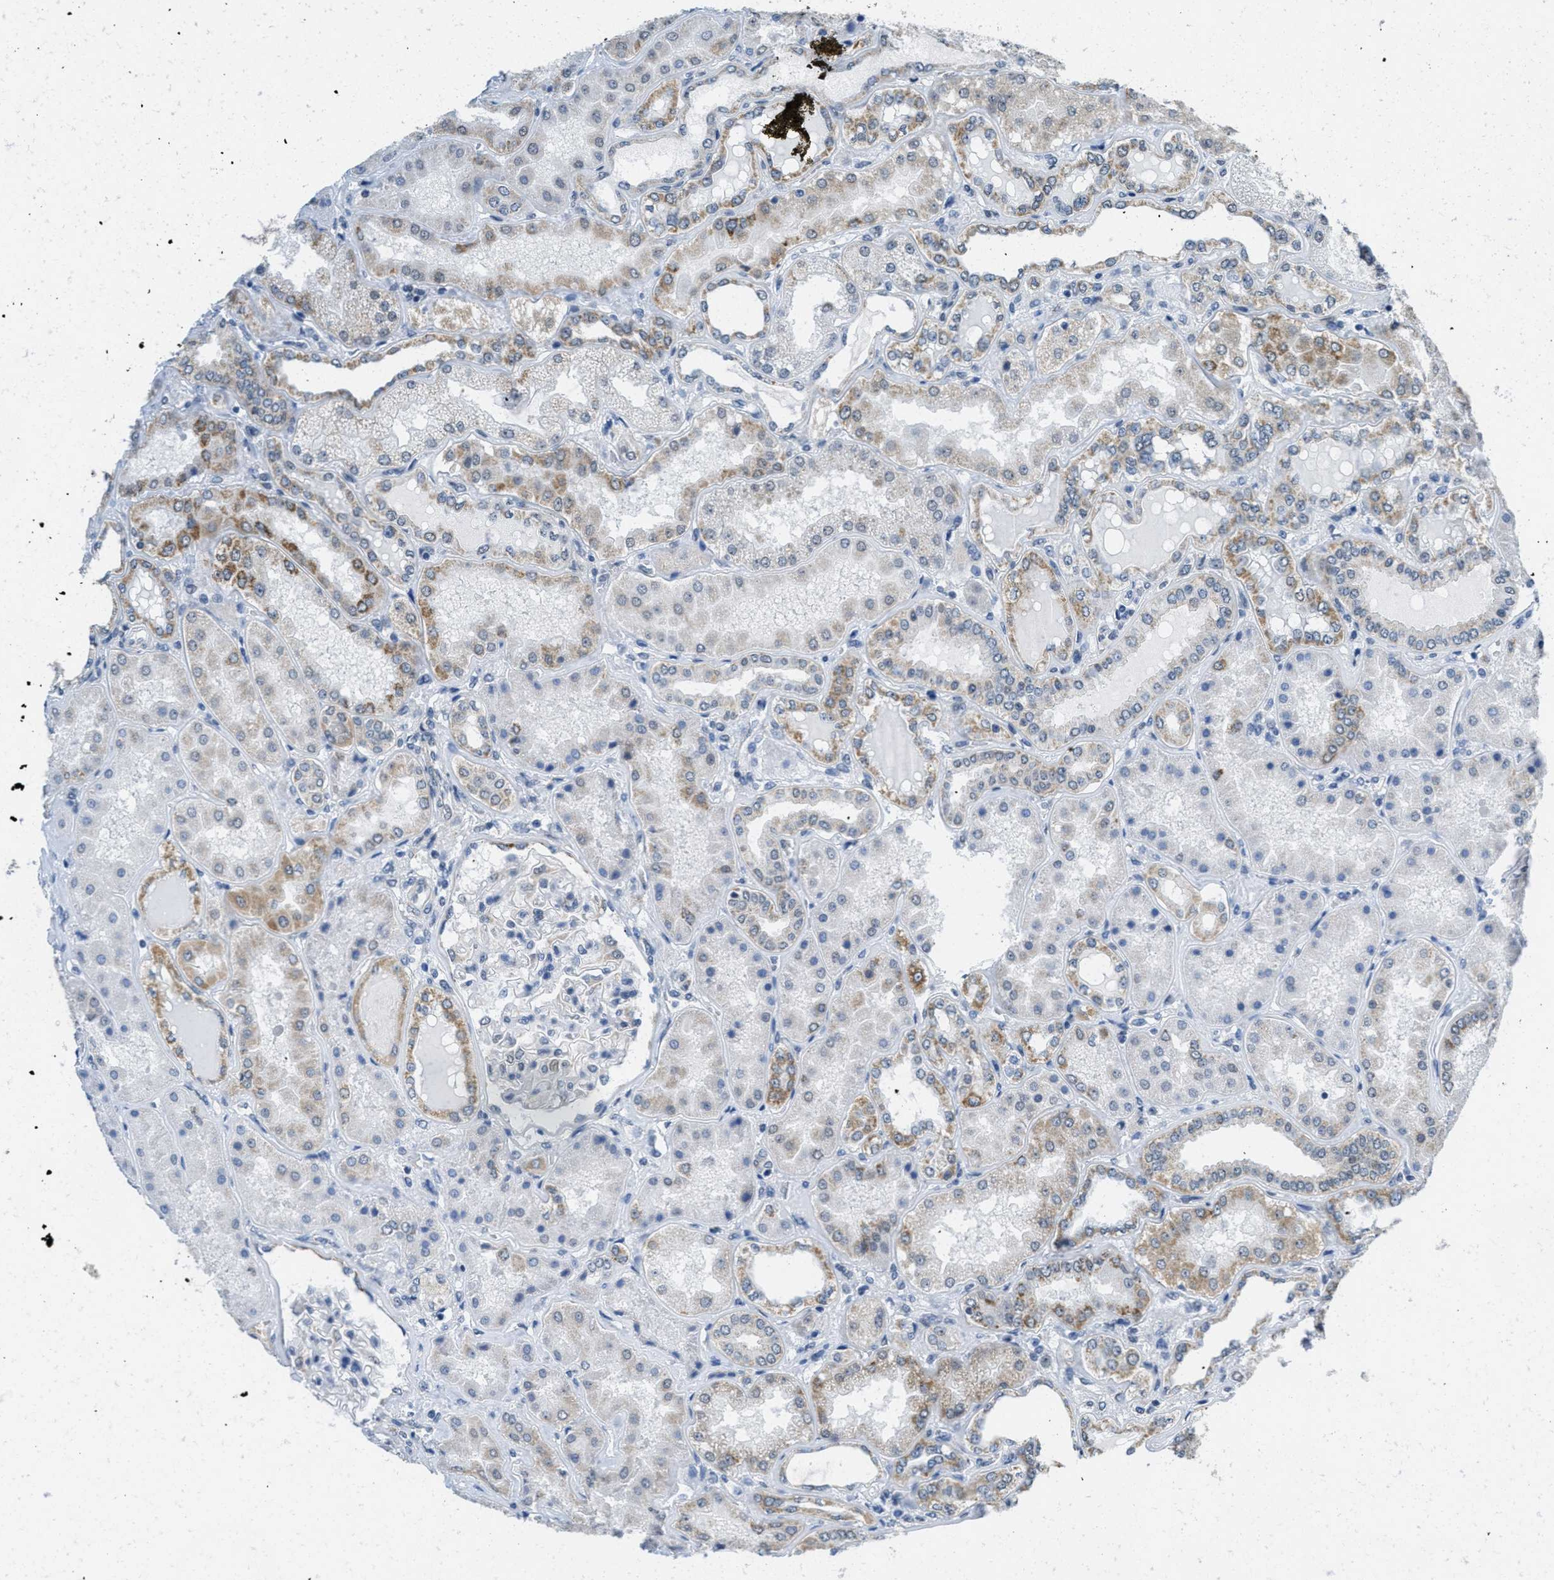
{"staining": {"intensity": "negative", "quantity": "none", "location": "none"}, "tissue": "kidney", "cell_type": "Cells in glomeruli", "image_type": "normal", "snomed": [{"axis": "morphology", "description": "Normal tissue, NOS"}, {"axis": "topography", "description": "Kidney"}], "caption": "Immunohistochemistry image of unremarkable human kidney stained for a protein (brown), which demonstrates no staining in cells in glomeruli.", "gene": "TOMM70", "patient": {"sex": "female", "age": 56}}